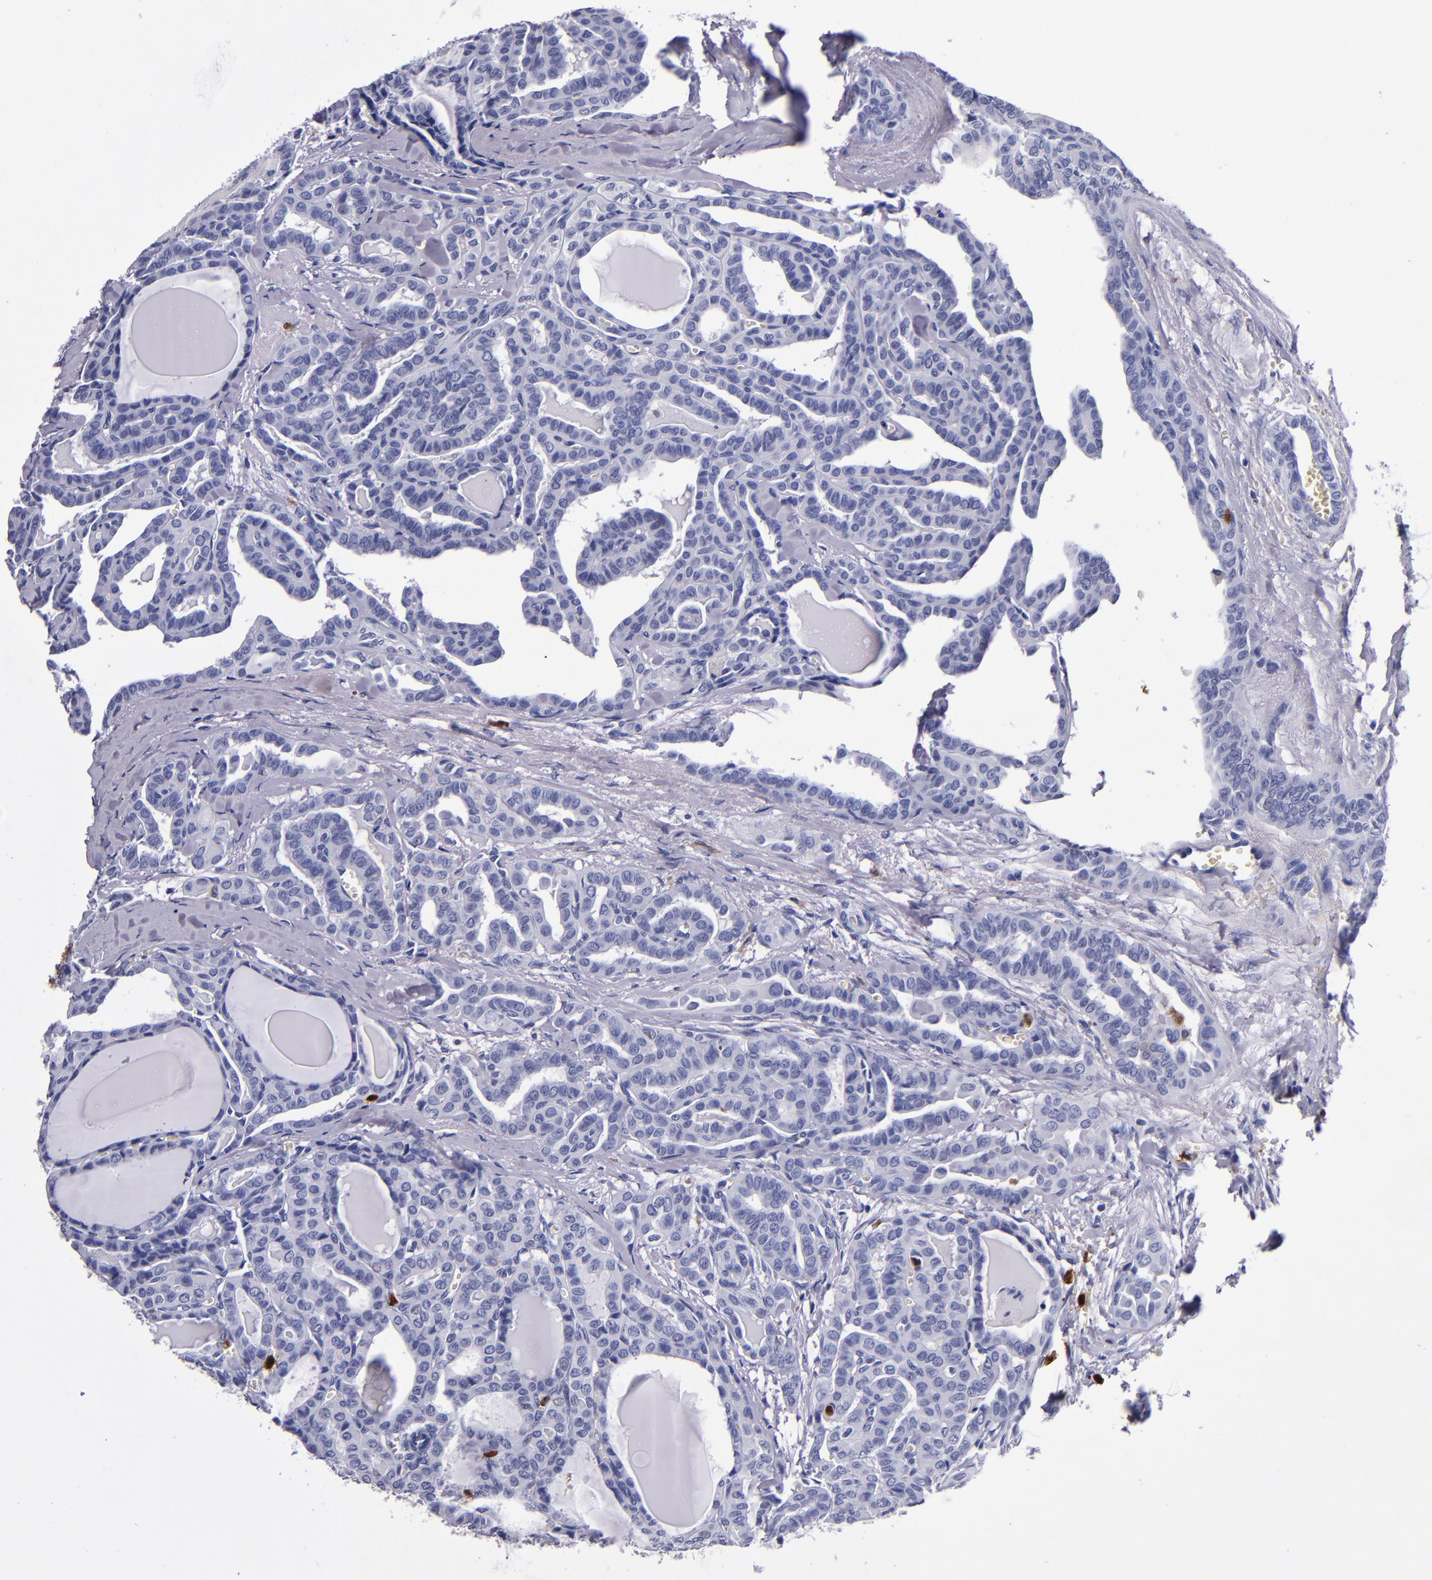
{"staining": {"intensity": "negative", "quantity": "none", "location": "none"}, "tissue": "thyroid cancer", "cell_type": "Tumor cells", "image_type": "cancer", "snomed": [{"axis": "morphology", "description": "Carcinoma, NOS"}, {"axis": "topography", "description": "Thyroid gland"}], "caption": "Immunohistochemistry (IHC) photomicrograph of human thyroid carcinoma stained for a protein (brown), which demonstrates no staining in tumor cells.", "gene": "S100A8", "patient": {"sex": "female", "age": 91}}